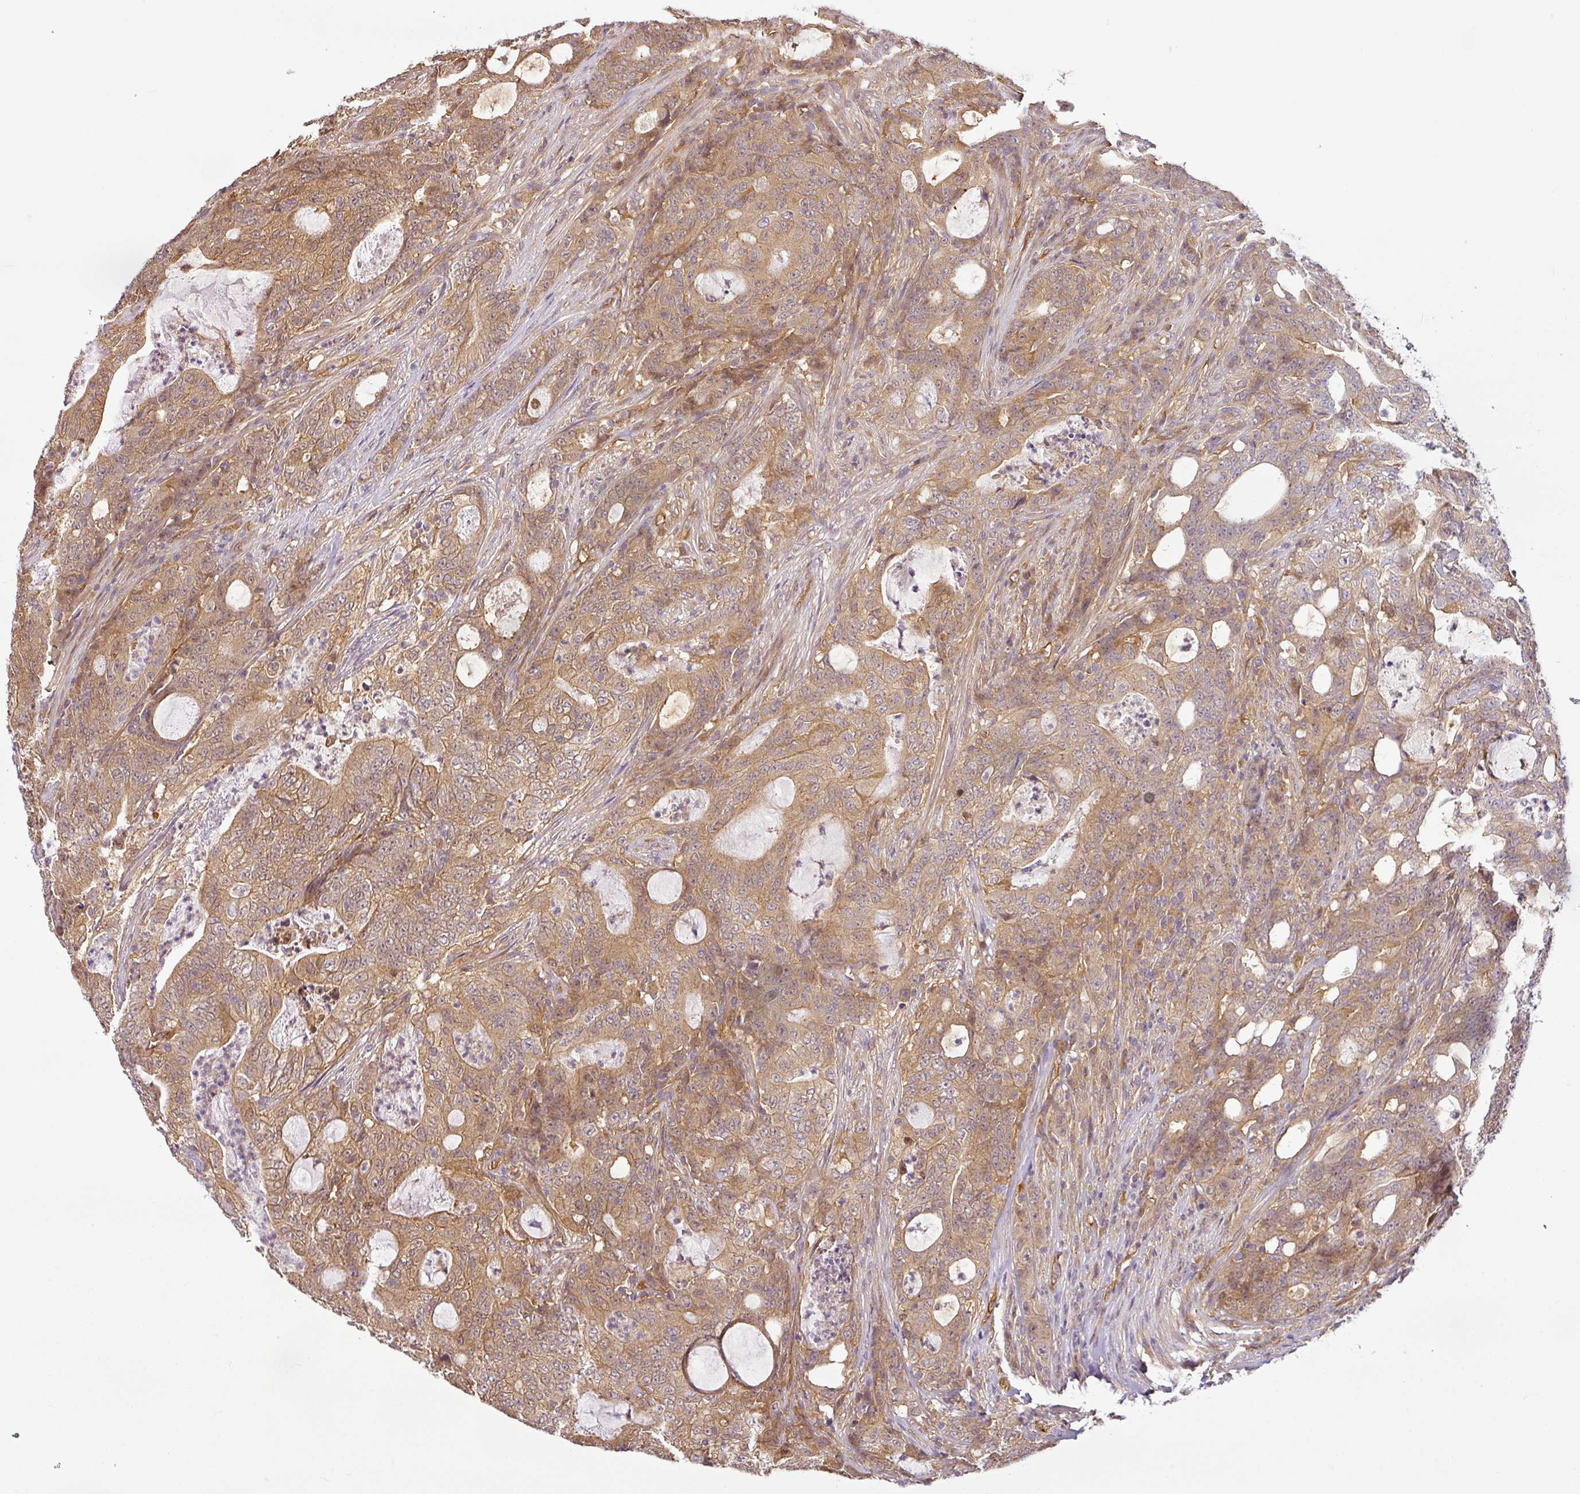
{"staining": {"intensity": "weak", "quantity": ">75%", "location": "cytoplasmic/membranous"}, "tissue": "colorectal cancer", "cell_type": "Tumor cells", "image_type": "cancer", "snomed": [{"axis": "morphology", "description": "Adenocarcinoma, NOS"}, {"axis": "topography", "description": "Colon"}], "caption": "Protein staining displays weak cytoplasmic/membranous staining in about >75% of tumor cells in colorectal cancer.", "gene": "ANKRD18A", "patient": {"sex": "male", "age": 83}}